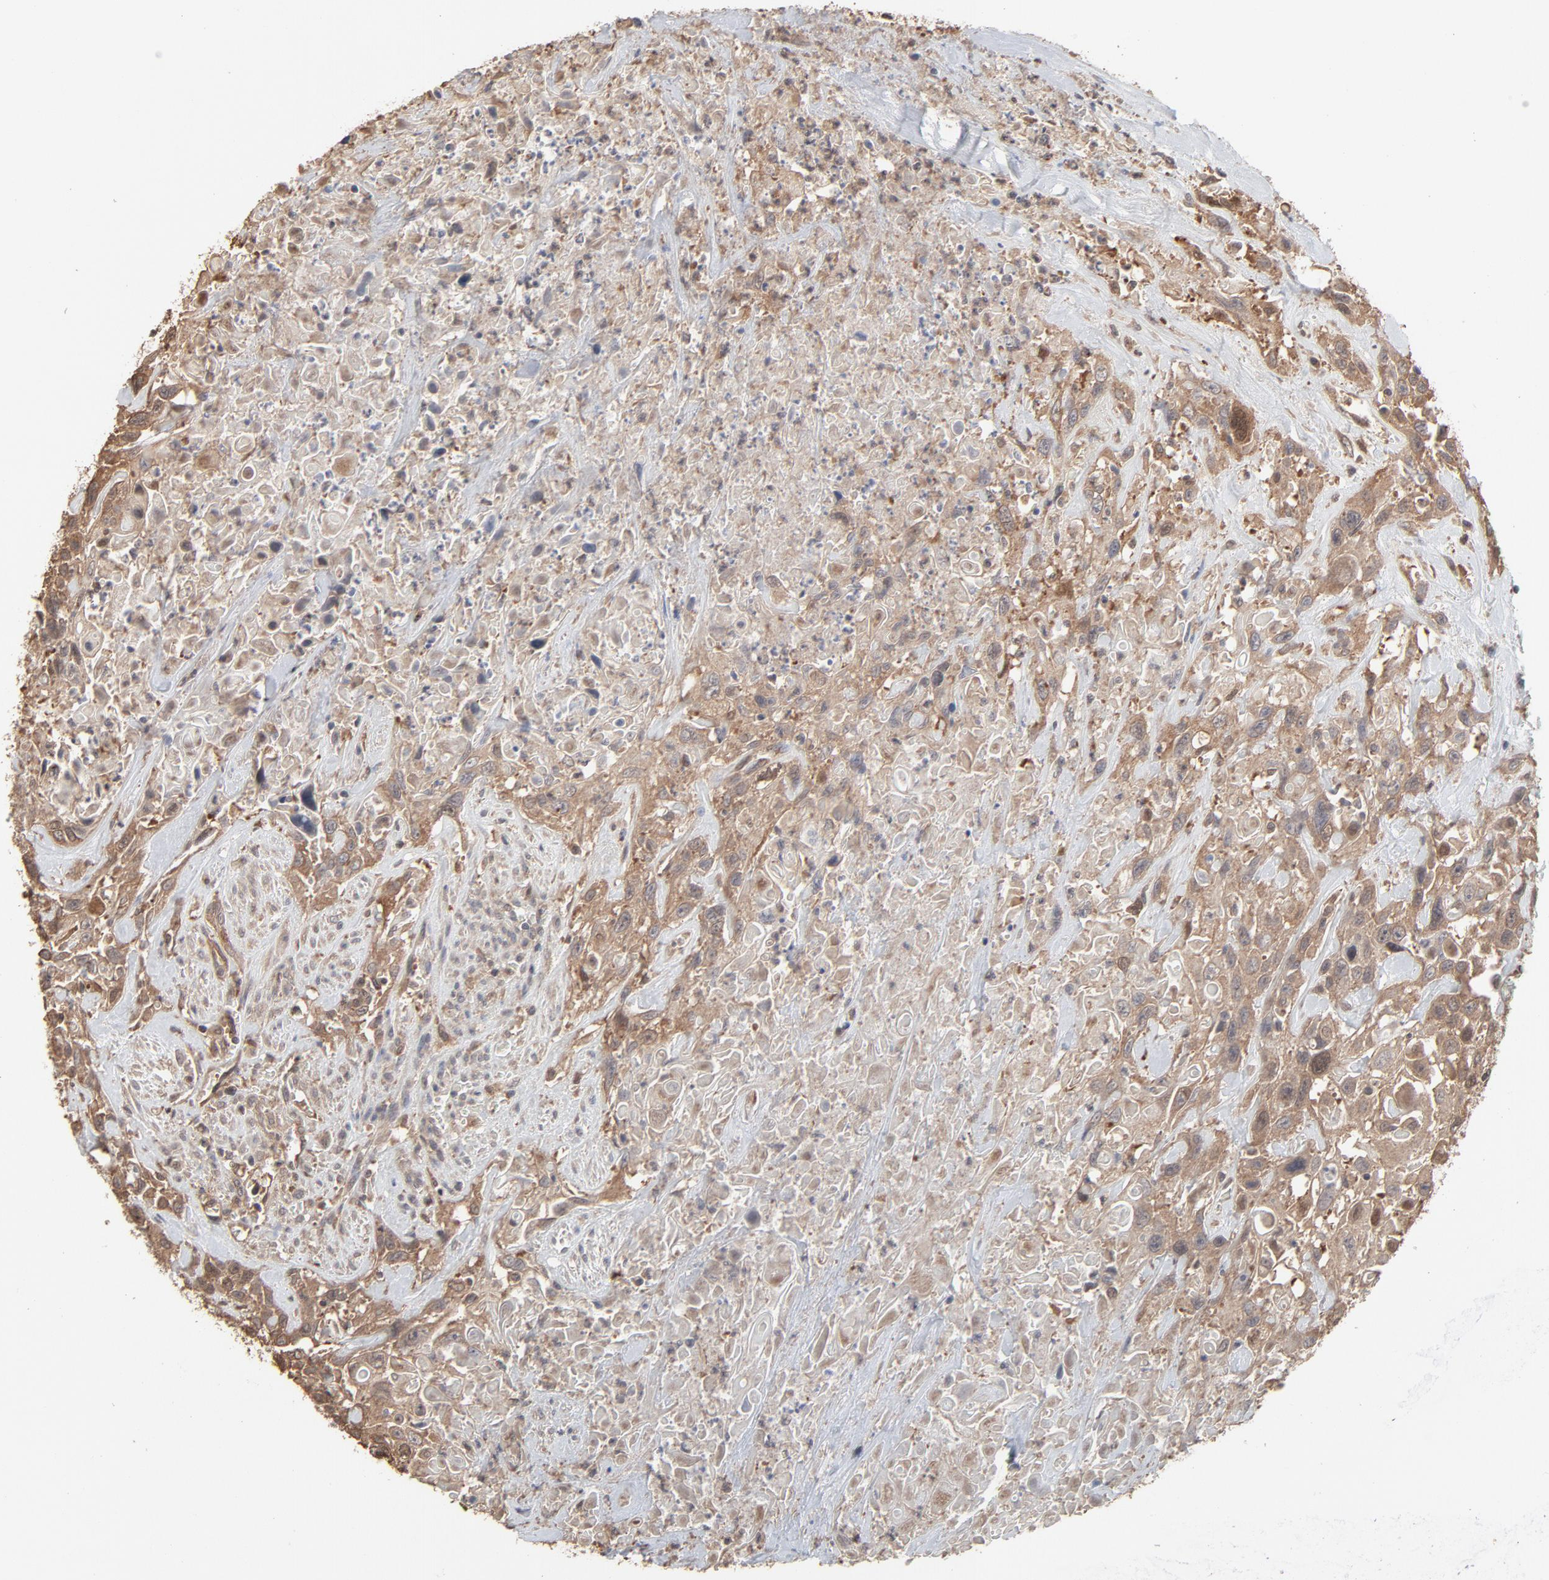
{"staining": {"intensity": "moderate", "quantity": ">75%", "location": "cytoplasmic/membranous"}, "tissue": "urothelial cancer", "cell_type": "Tumor cells", "image_type": "cancer", "snomed": [{"axis": "morphology", "description": "Urothelial carcinoma, High grade"}, {"axis": "topography", "description": "Urinary bladder"}], "caption": "High-grade urothelial carcinoma was stained to show a protein in brown. There is medium levels of moderate cytoplasmic/membranous staining in approximately >75% of tumor cells.", "gene": "PPP2CA", "patient": {"sex": "female", "age": 84}}